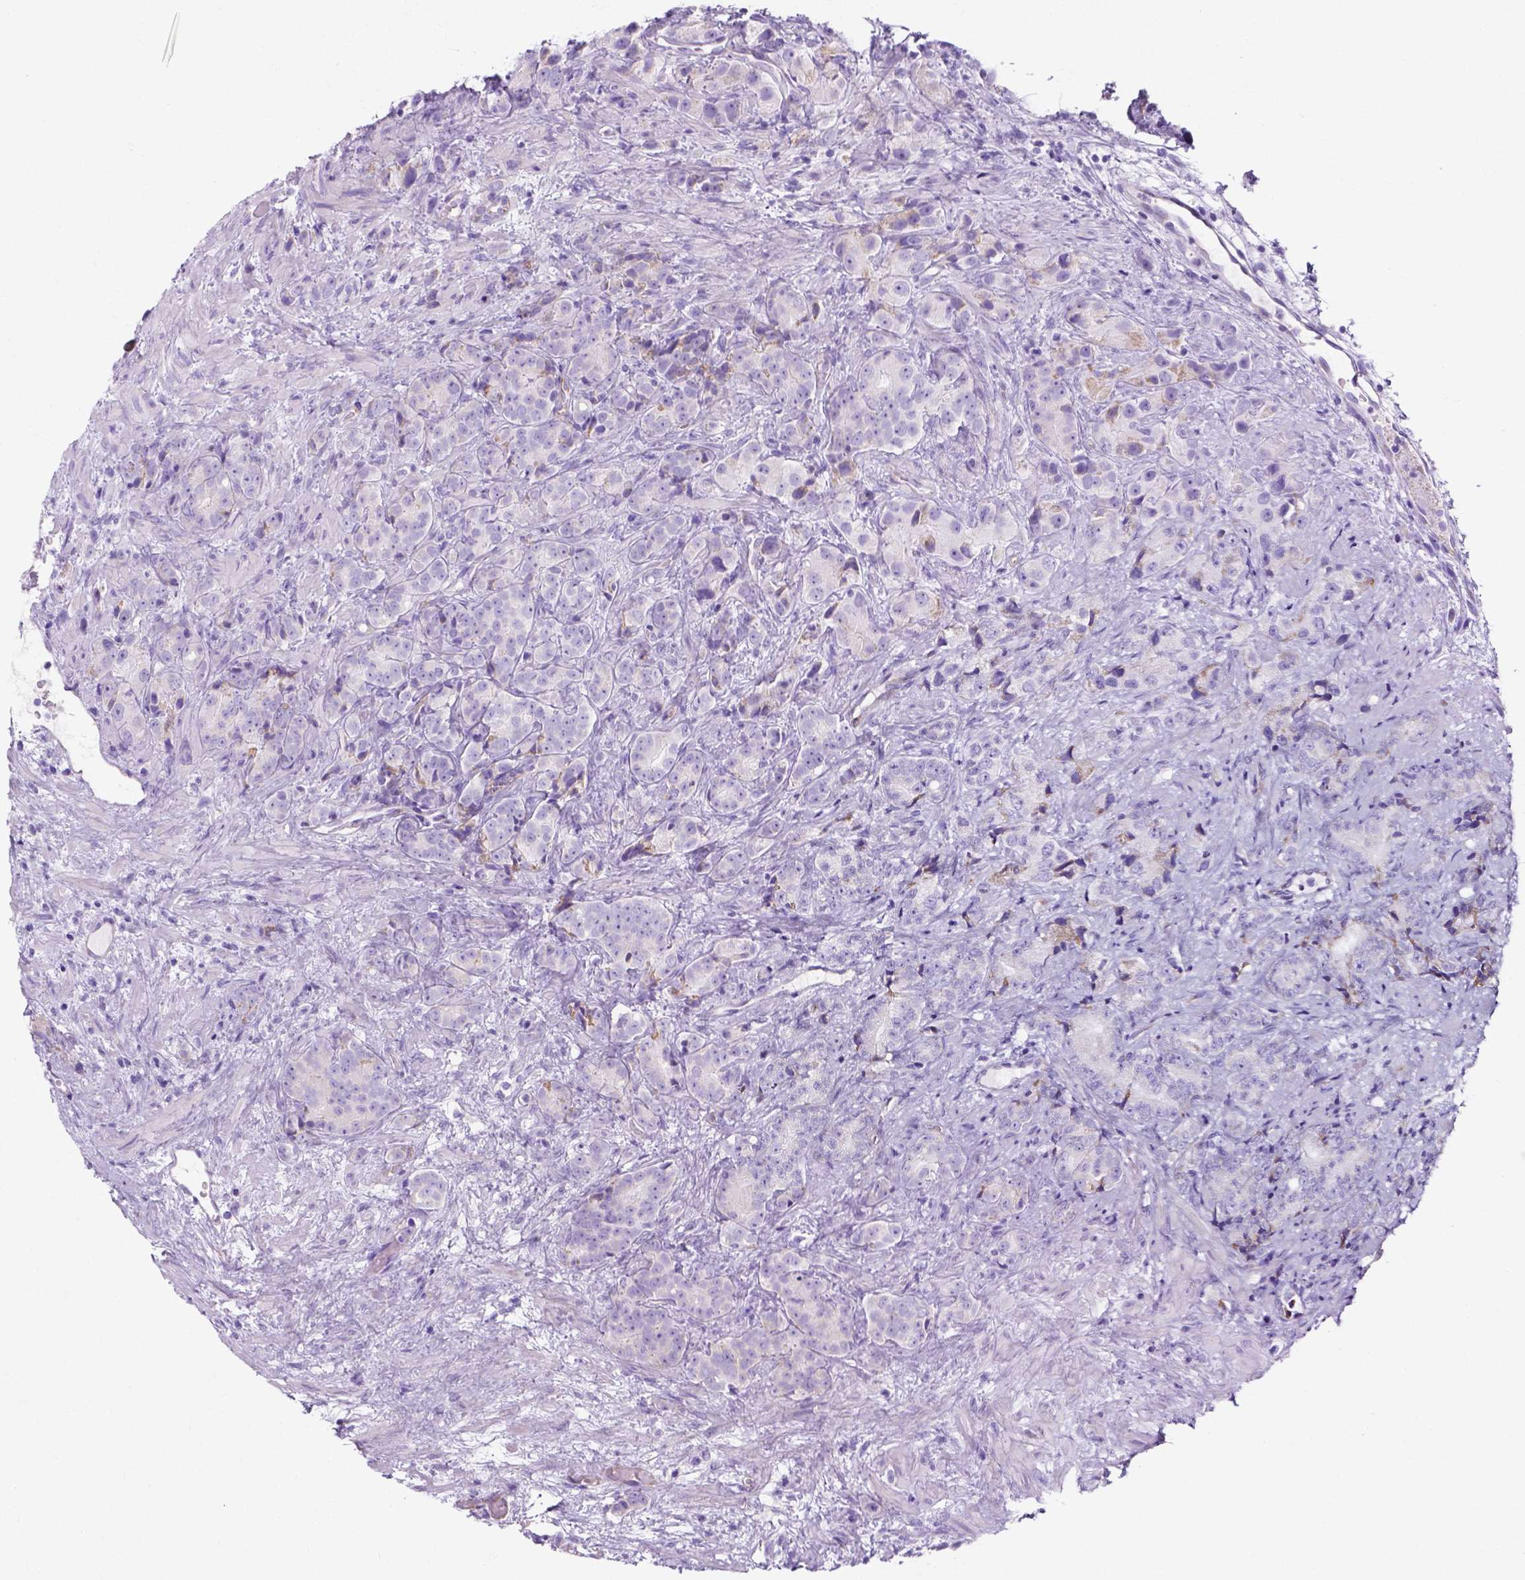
{"staining": {"intensity": "negative", "quantity": "none", "location": "none"}, "tissue": "prostate cancer", "cell_type": "Tumor cells", "image_type": "cancer", "snomed": [{"axis": "morphology", "description": "Adenocarcinoma, High grade"}, {"axis": "topography", "description": "Prostate"}], "caption": "The immunohistochemistry histopathology image has no significant staining in tumor cells of prostate adenocarcinoma (high-grade) tissue. The staining is performed using DAB brown chromogen with nuclei counter-stained in using hematoxylin.", "gene": "MYH15", "patient": {"sex": "male", "age": 90}}